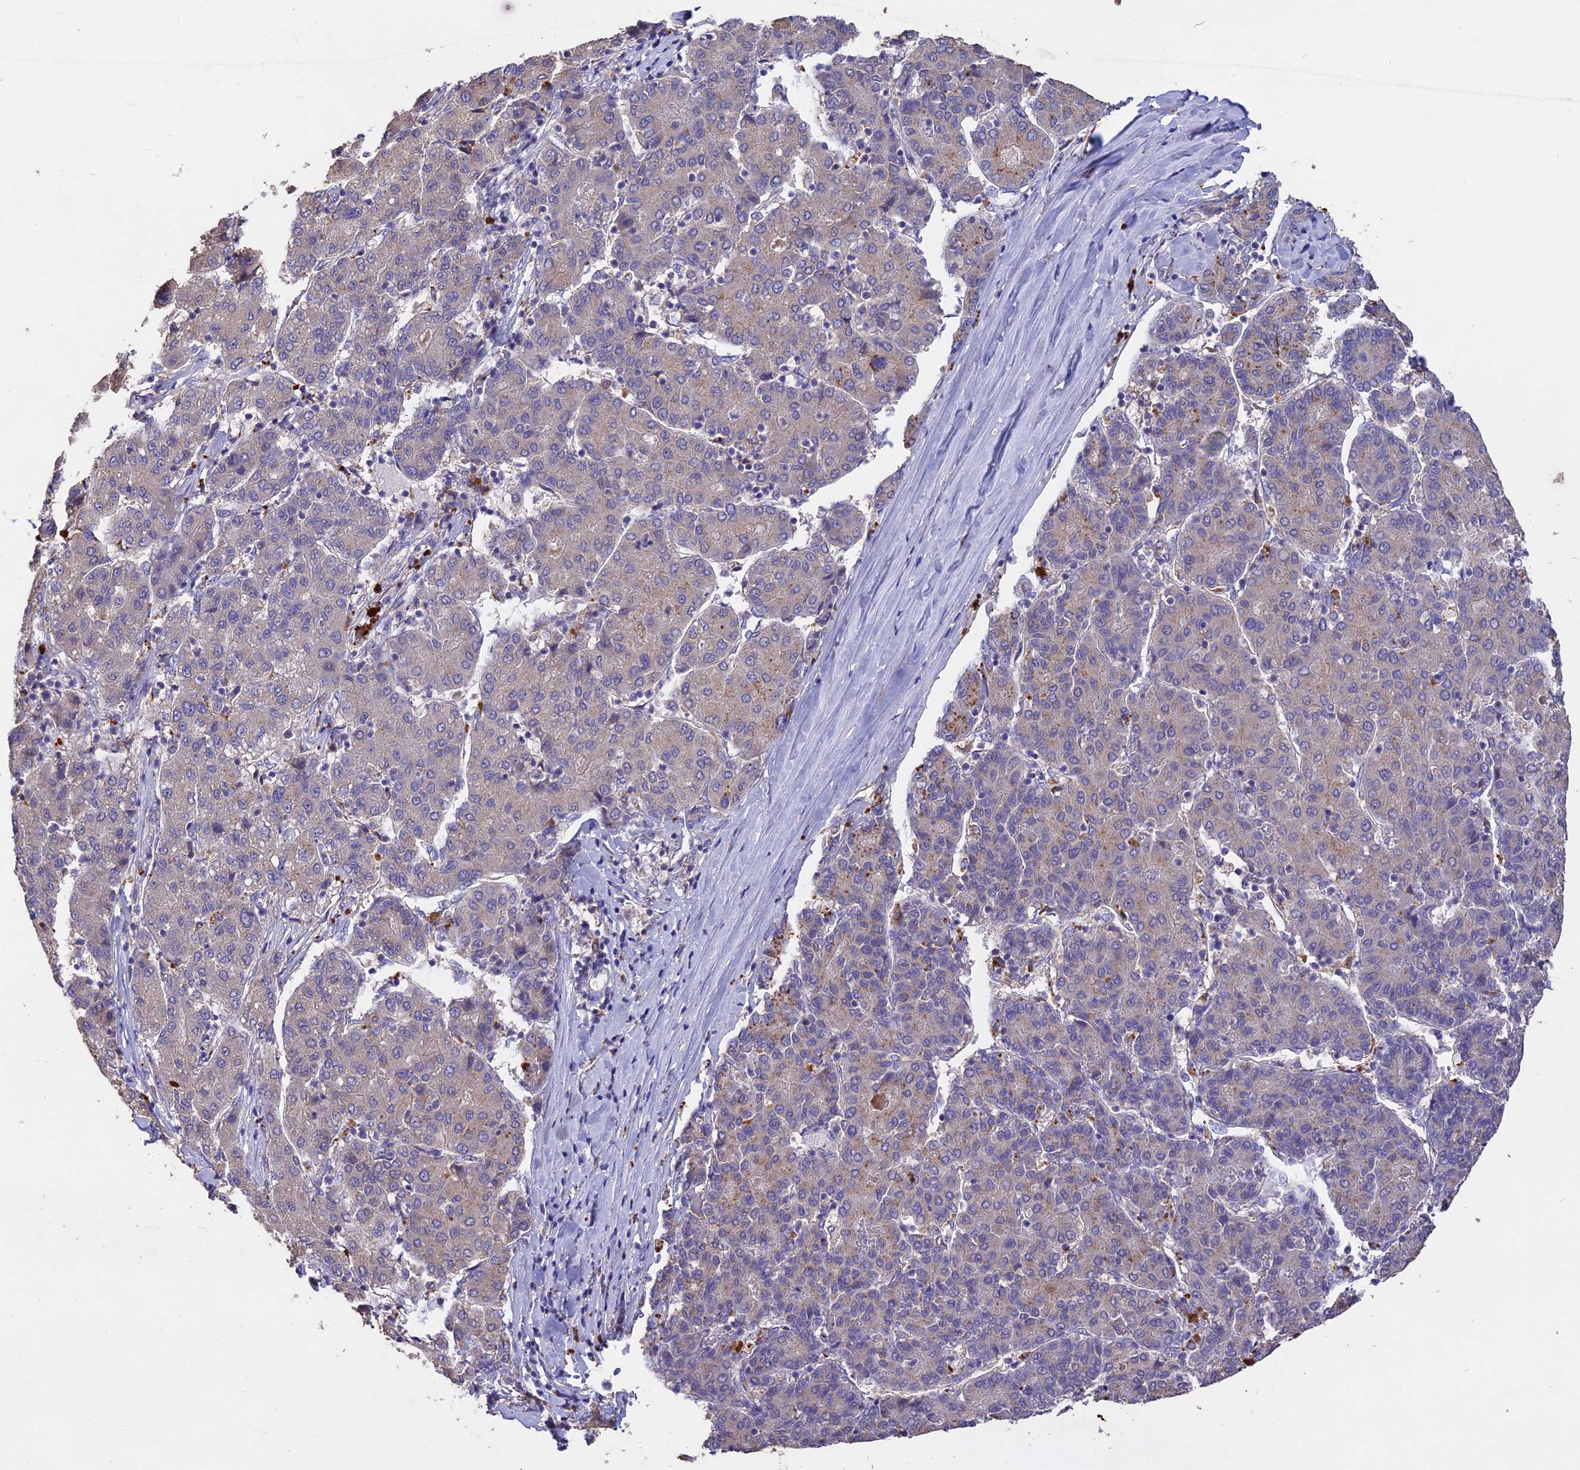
{"staining": {"intensity": "weak", "quantity": "25%-75%", "location": "cytoplasmic/membranous"}, "tissue": "liver cancer", "cell_type": "Tumor cells", "image_type": "cancer", "snomed": [{"axis": "morphology", "description": "Carcinoma, Hepatocellular, NOS"}, {"axis": "topography", "description": "Liver"}], "caption": "Brown immunohistochemical staining in human liver hepatocellular carcinoma displays weak cytoplasmic/membranous expression in approximately 25%-75% of tumor cells.", "gene": "SLC26A4", "patient": {"sex": "male", "age": 65}}